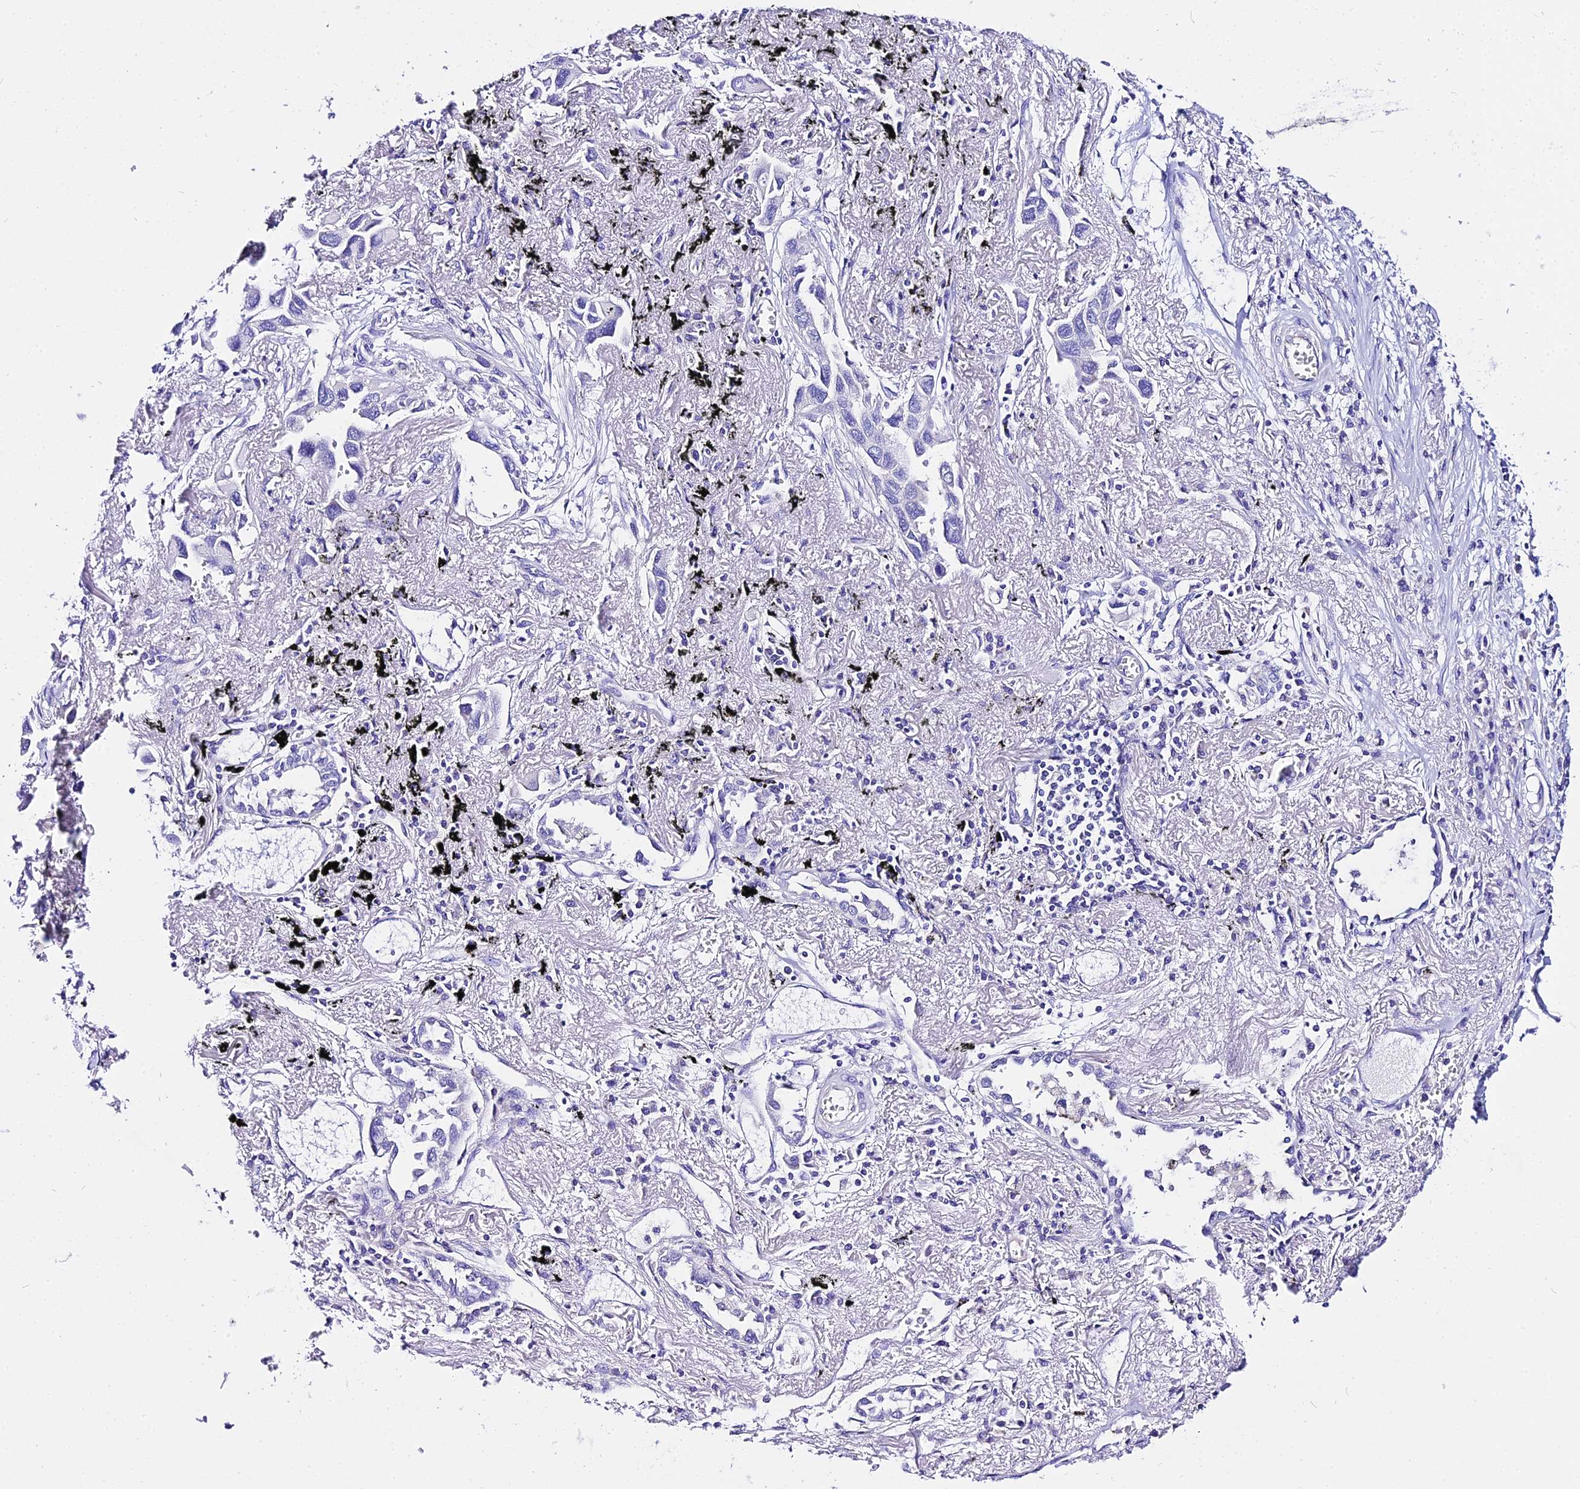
{"staining": {"intensity": "negative", "quantity": "none", "location": "none"}, "tissue": "lung cancer", "cell_type": "Tumor cells", "image_type": "cancer", "snomed": [{"axis": "morphology", "description": "Adenocarcinoma, NOS"}, {"axis": "topography", "description": "Lung"}], "caption": "There is no significant staining in tumor cells of lung cancer (adenocarcinoma).", "gene": "TUBA3D", "patient": {"sex": "female", "age": 76}}